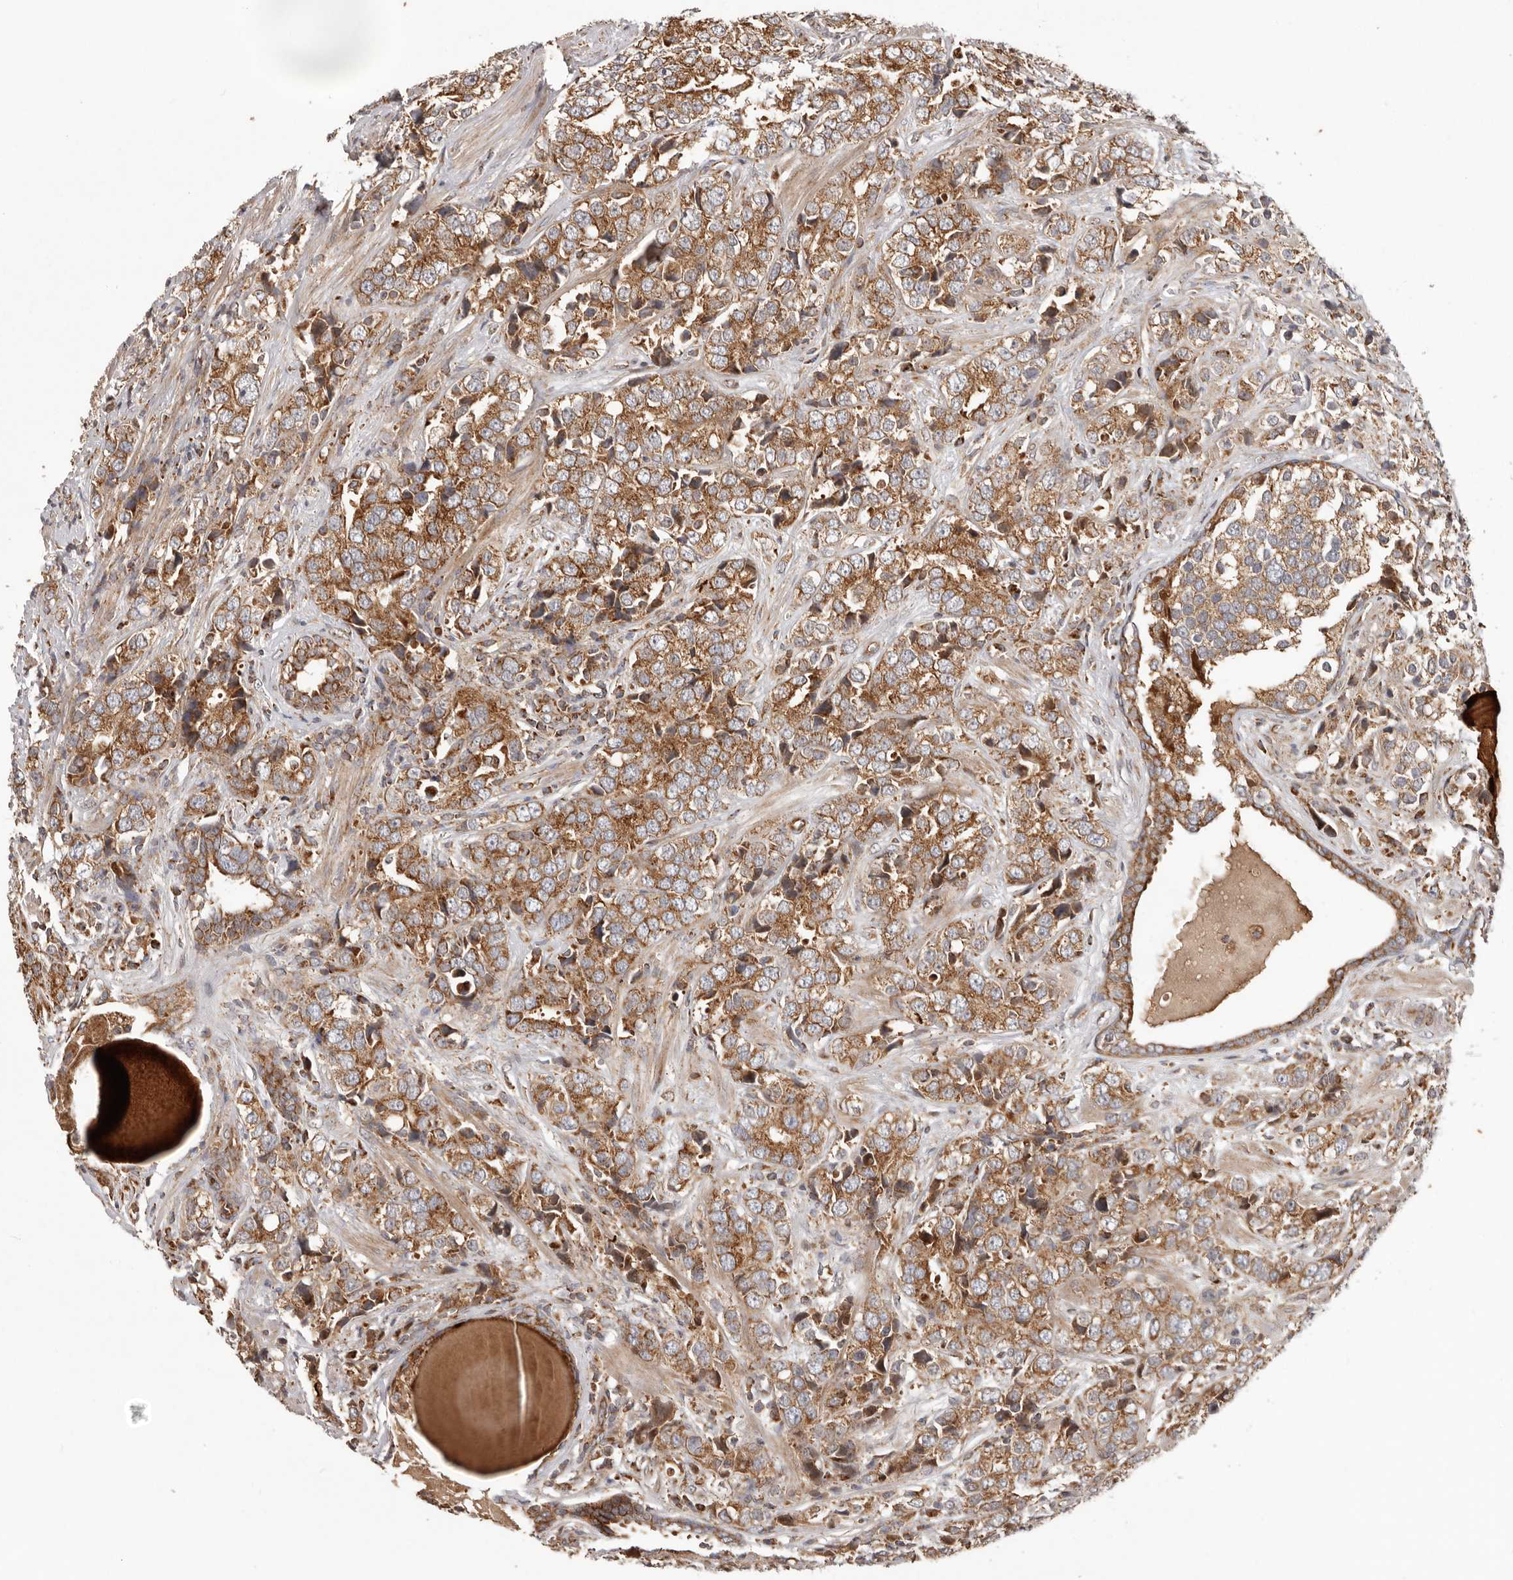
{"staining": {"intensity": "moderate", "quantity": ">75%", "location": "cytoplasmic/membranous"}, "tissue": "prostate cancer", "cell_type": "Tumor cells", "image_type": "cancer", "snomed": [{"axis": "morphology", "description": "Adenocarcinoma, High grade"}, {"axis": "topography", "description": "Prostate"}], "caption": "A micrograph showing moderate cytoplasmic/membranous expression in about >75% of tumor cells in prostate cancer (high-grade adenocarcinoma), as visualized by brown immunohistochemical staining.", "gene": "MRPS10", "patient": {"sex": "male", "age": 71}}